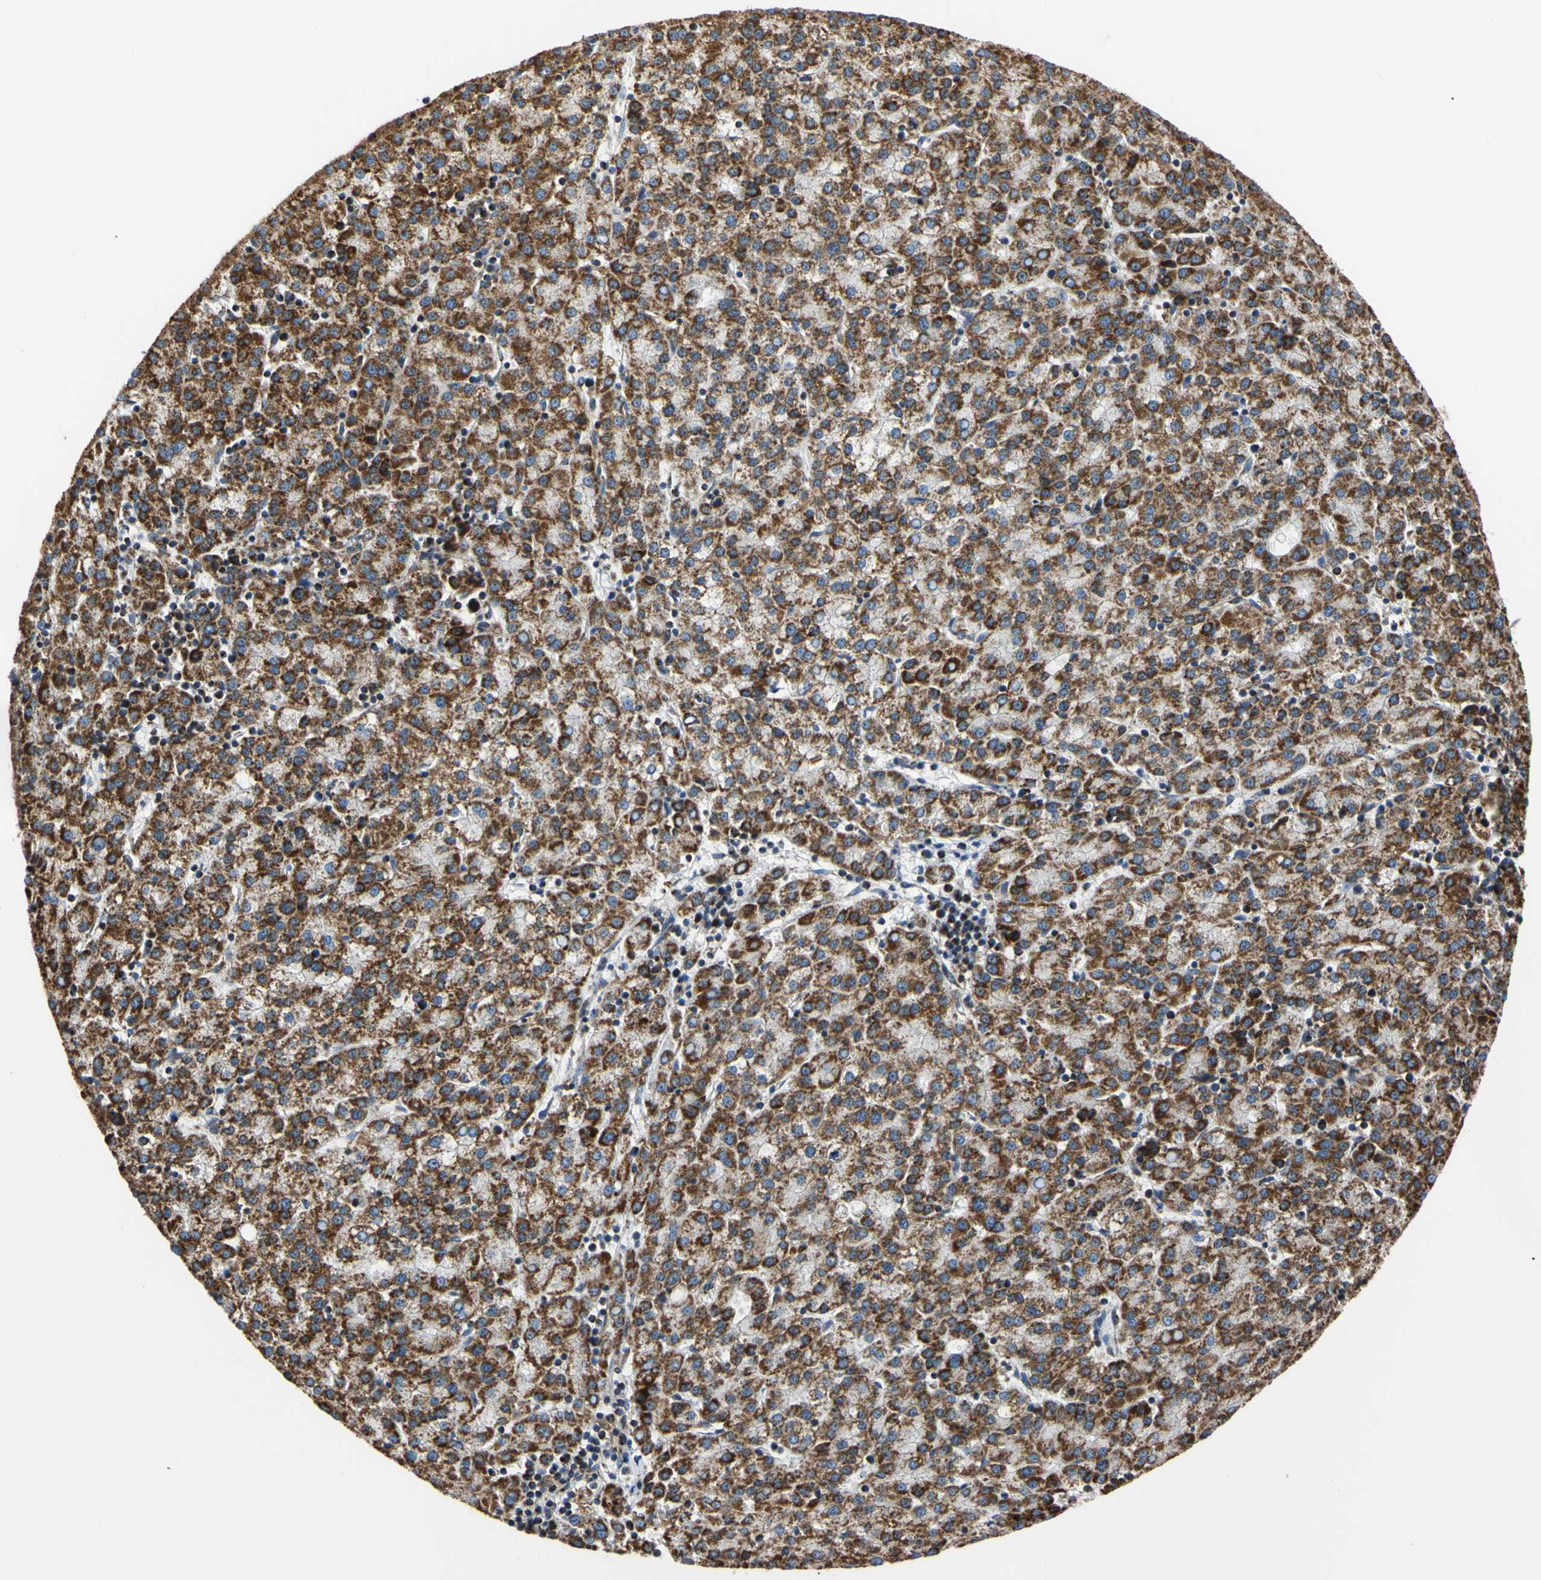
{"staining": {"intensity": "strong", "quantity": ">75%", "location": "cytoplasmic/membranous"}, "tissue": "liver cancer", "cell_type": "Tumor cells", "image_type": "cancer", "snomed": [{"axis": "morphology", "description": "Carcinoma, Hepatocellular, NOS"}, {"axis": "topography", "description": "Liver"}], "caption": "Protein expression analysis of human liver cancer reveals strong cytoplasmic/membranous positivity in approximately >75% of tumor cells. The staining was performed using DAB to visualize the protein expression in brown, while the nuclei were stained in blue with hematoxylin (Magnification: 20x).", "gene": "CLPP", "patient": {"sex": "female", "age": 58}}